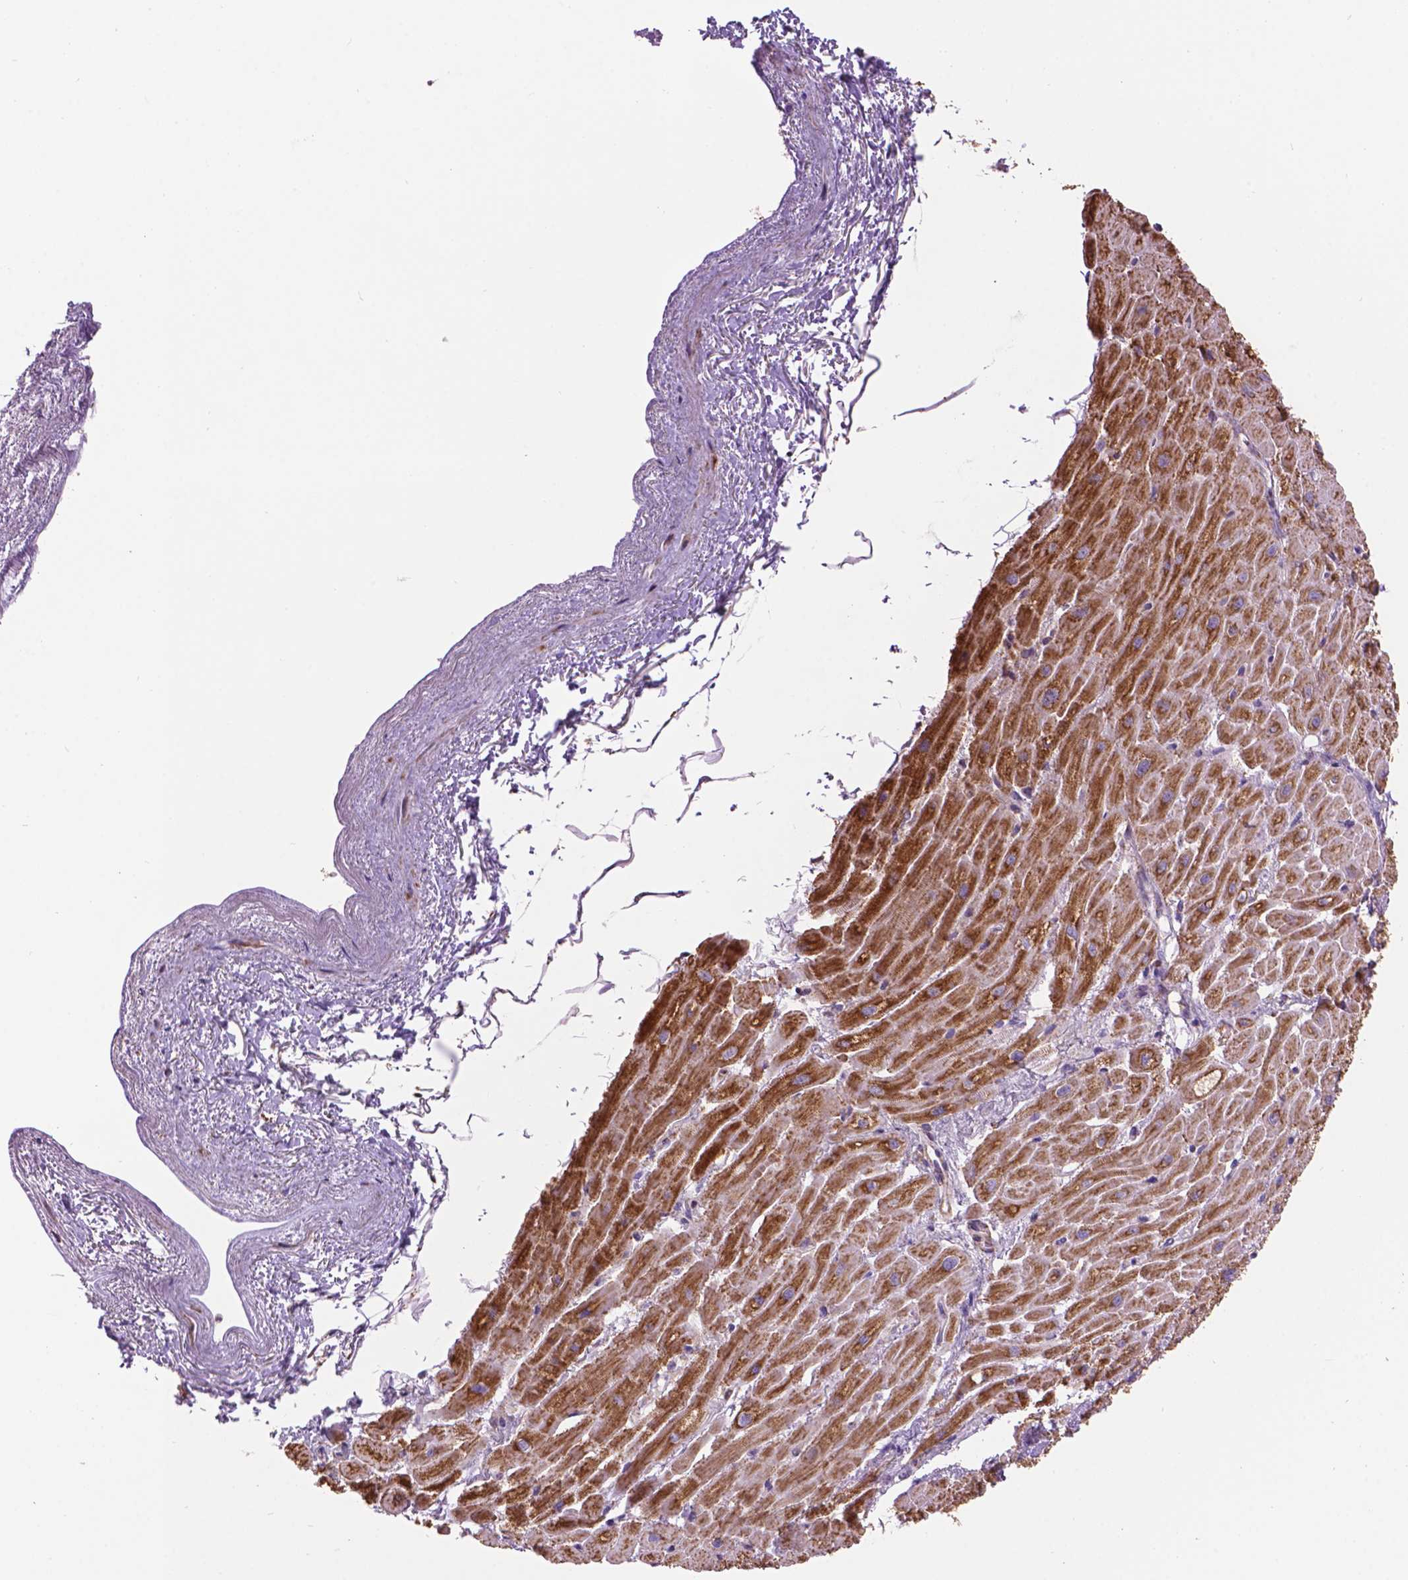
{"staining": {"intensity": "moderate", "quantity": ">75%", "location": "cytoplasmic/membranous"}, "tissue": "heart muscle", "cell_type": "Cardiomyocytes", "image_type": "normal", "snomed": [{"axis": "morphology", "description": "Normal tissue, NOS"}, {"axis": "topography", "description": "Heart"}], "caption": "This is a micrograph of immunohistochemistry (IHC) staining of normal heart muscle, which shows moderate expression in the cytoplasmic/membranous of cardiomyocytes.", "gene": "PYCR3", "patient": {"sex": "male", "age": 62}}